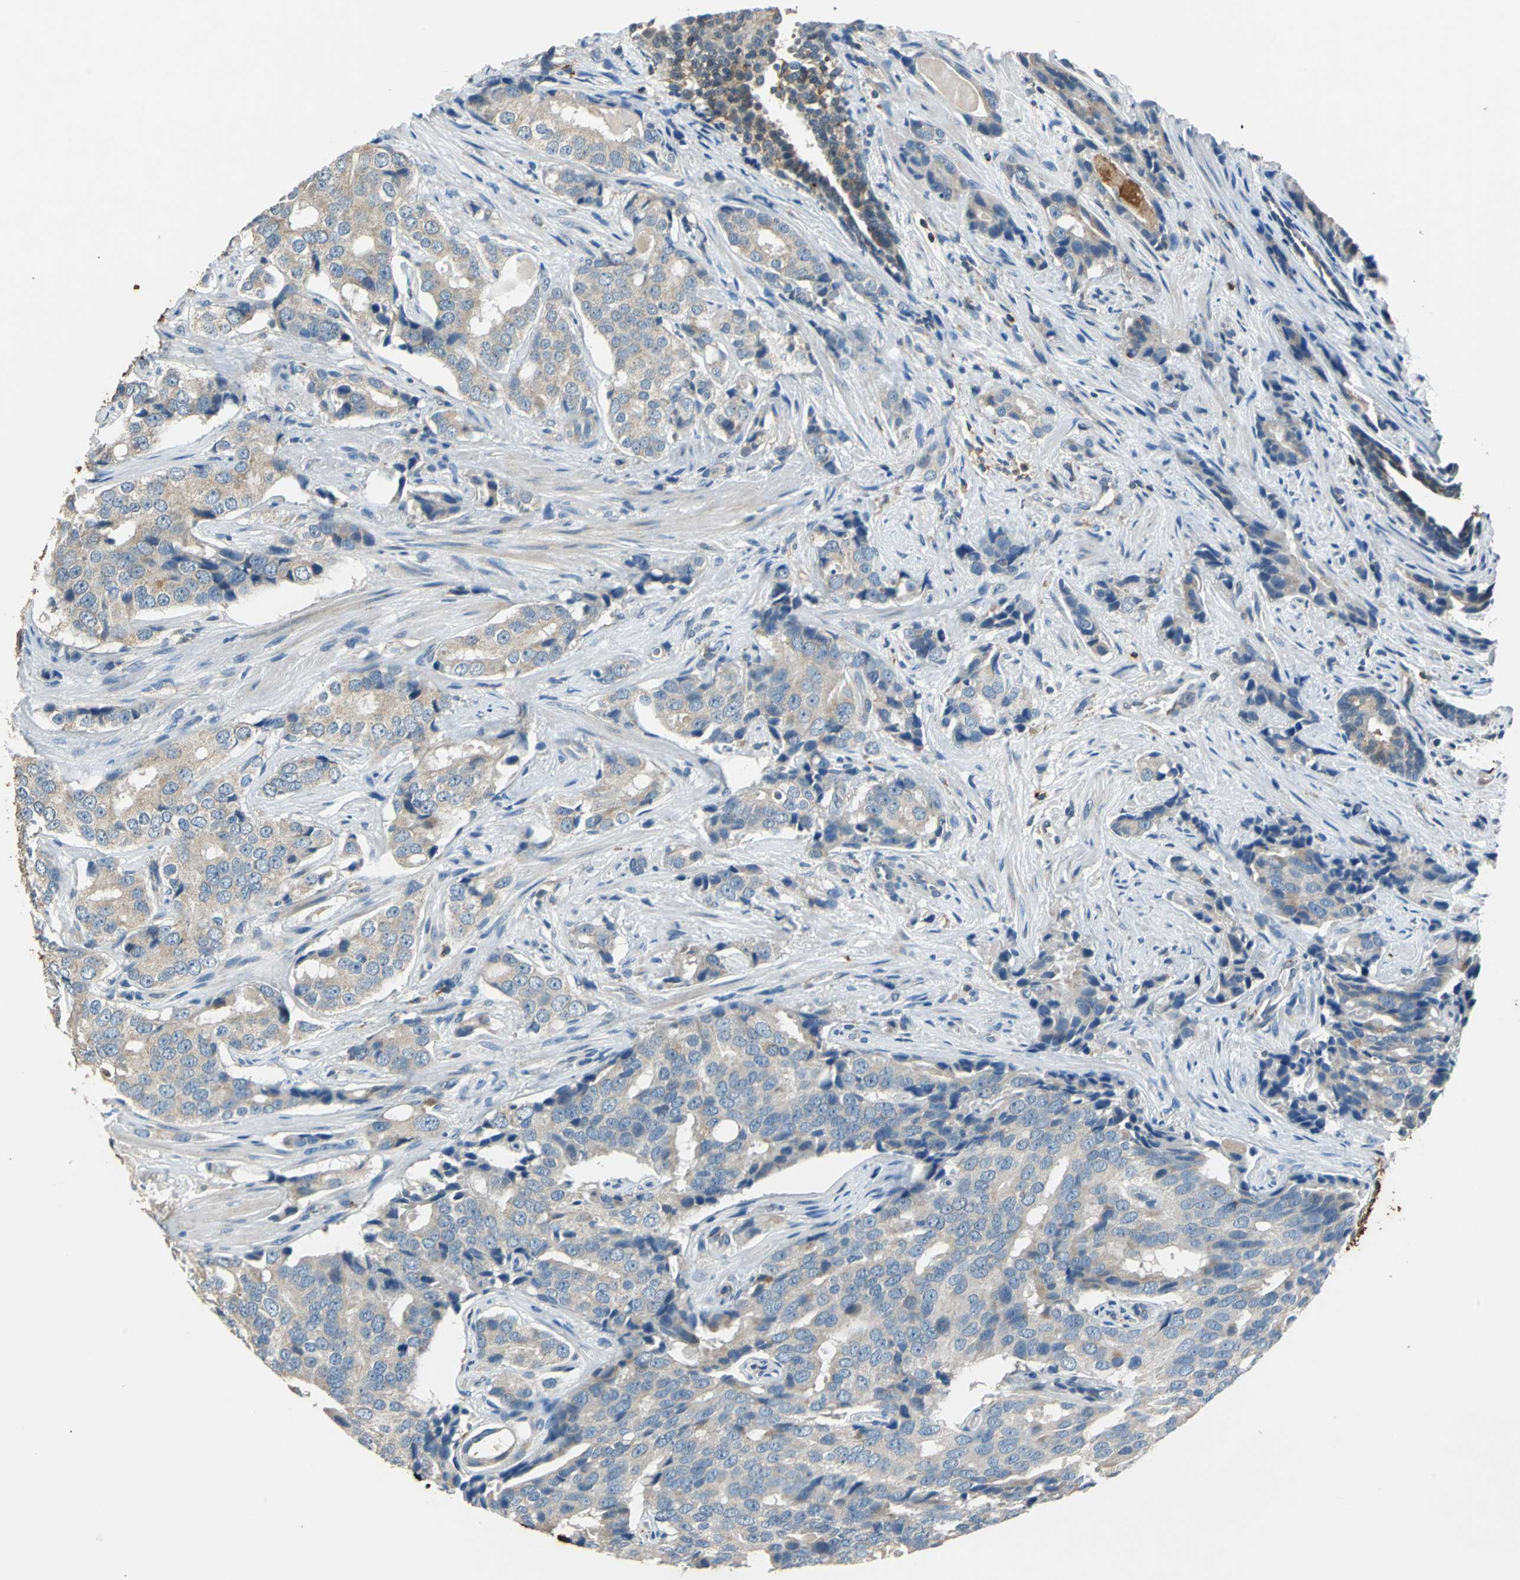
{"staining": {"intensity": "weak", "quantity": ">75%", "location": "cytoplasmic/membranous"}, "tissue": "prostate cancer", "cell_type": "Tumor cells", "image_type": "cancer", "snomed": [{"axis": "morphology", "description": "Adenocarcinoma, High grade"}, {"axis": "topography", "description": "Prostate"}], "caption": "Protein expression analysis of prostate adenocarcinoma (high-grade) reveals weak cytoplasmic/membranous positivity in approximately >75% of tumor cells. Nuclei are stained in blue.", "gene": "CPA3", "patient": {"sex": "male", "age": 58}}